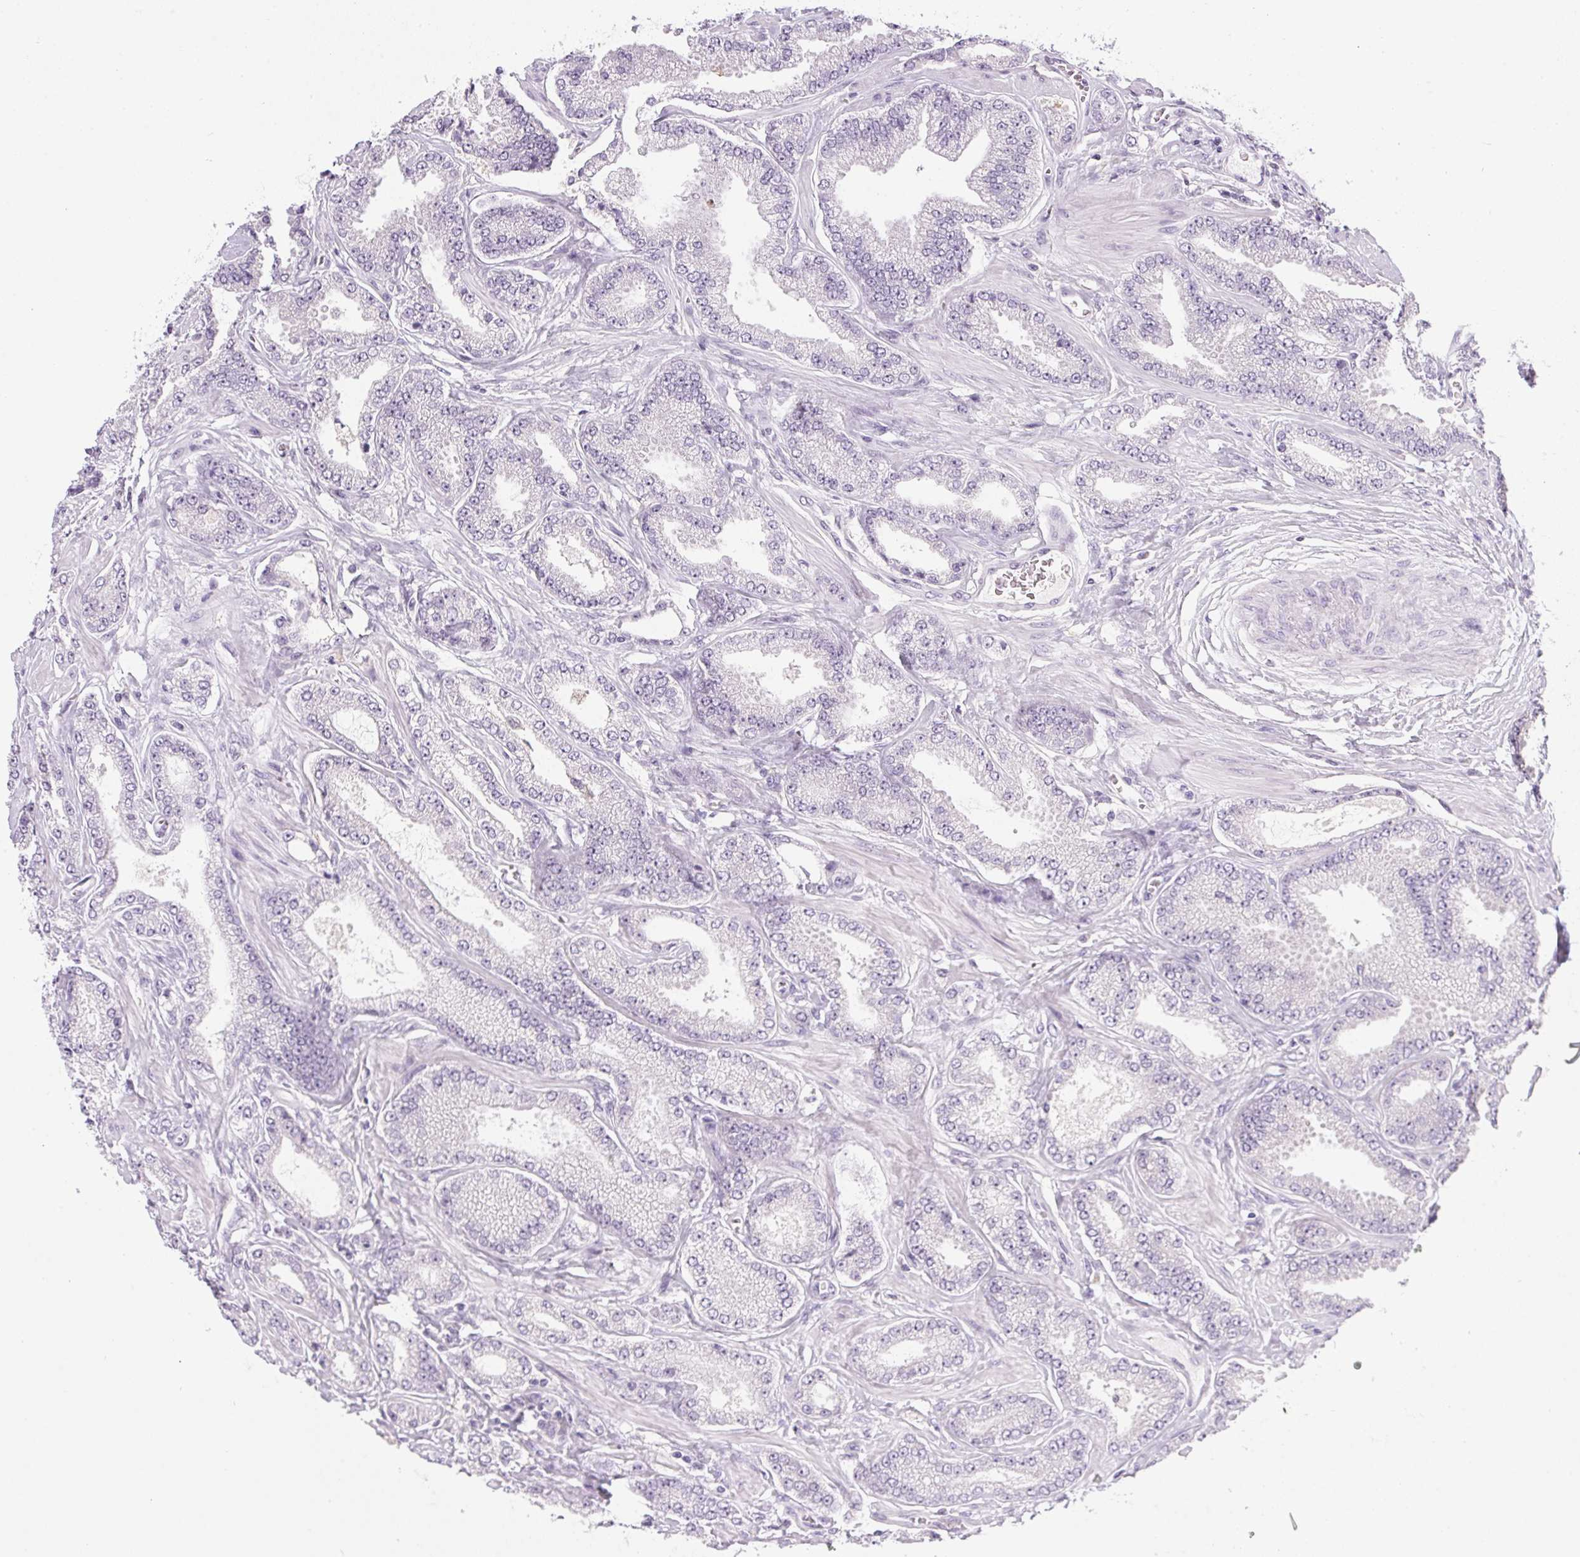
{"staining": {"intensity": "negative", "quantity": "none", "location": "none"}, "tissue": "prostate cancer", "cell_type": "Tumor cells", "image_type": "cancer", "snomed": [{"axis": "morphology", "description": "Adenocarcinoma, Low grade"}, {"axis": "topography", "description": "Prostate"}], "caption": "Prostate cancer stained for a protein using immunohistochemistry displays no positivity tumor cells.", "gene": "DNAJC5G", "patient": {"sex": "male", "age": 55}}